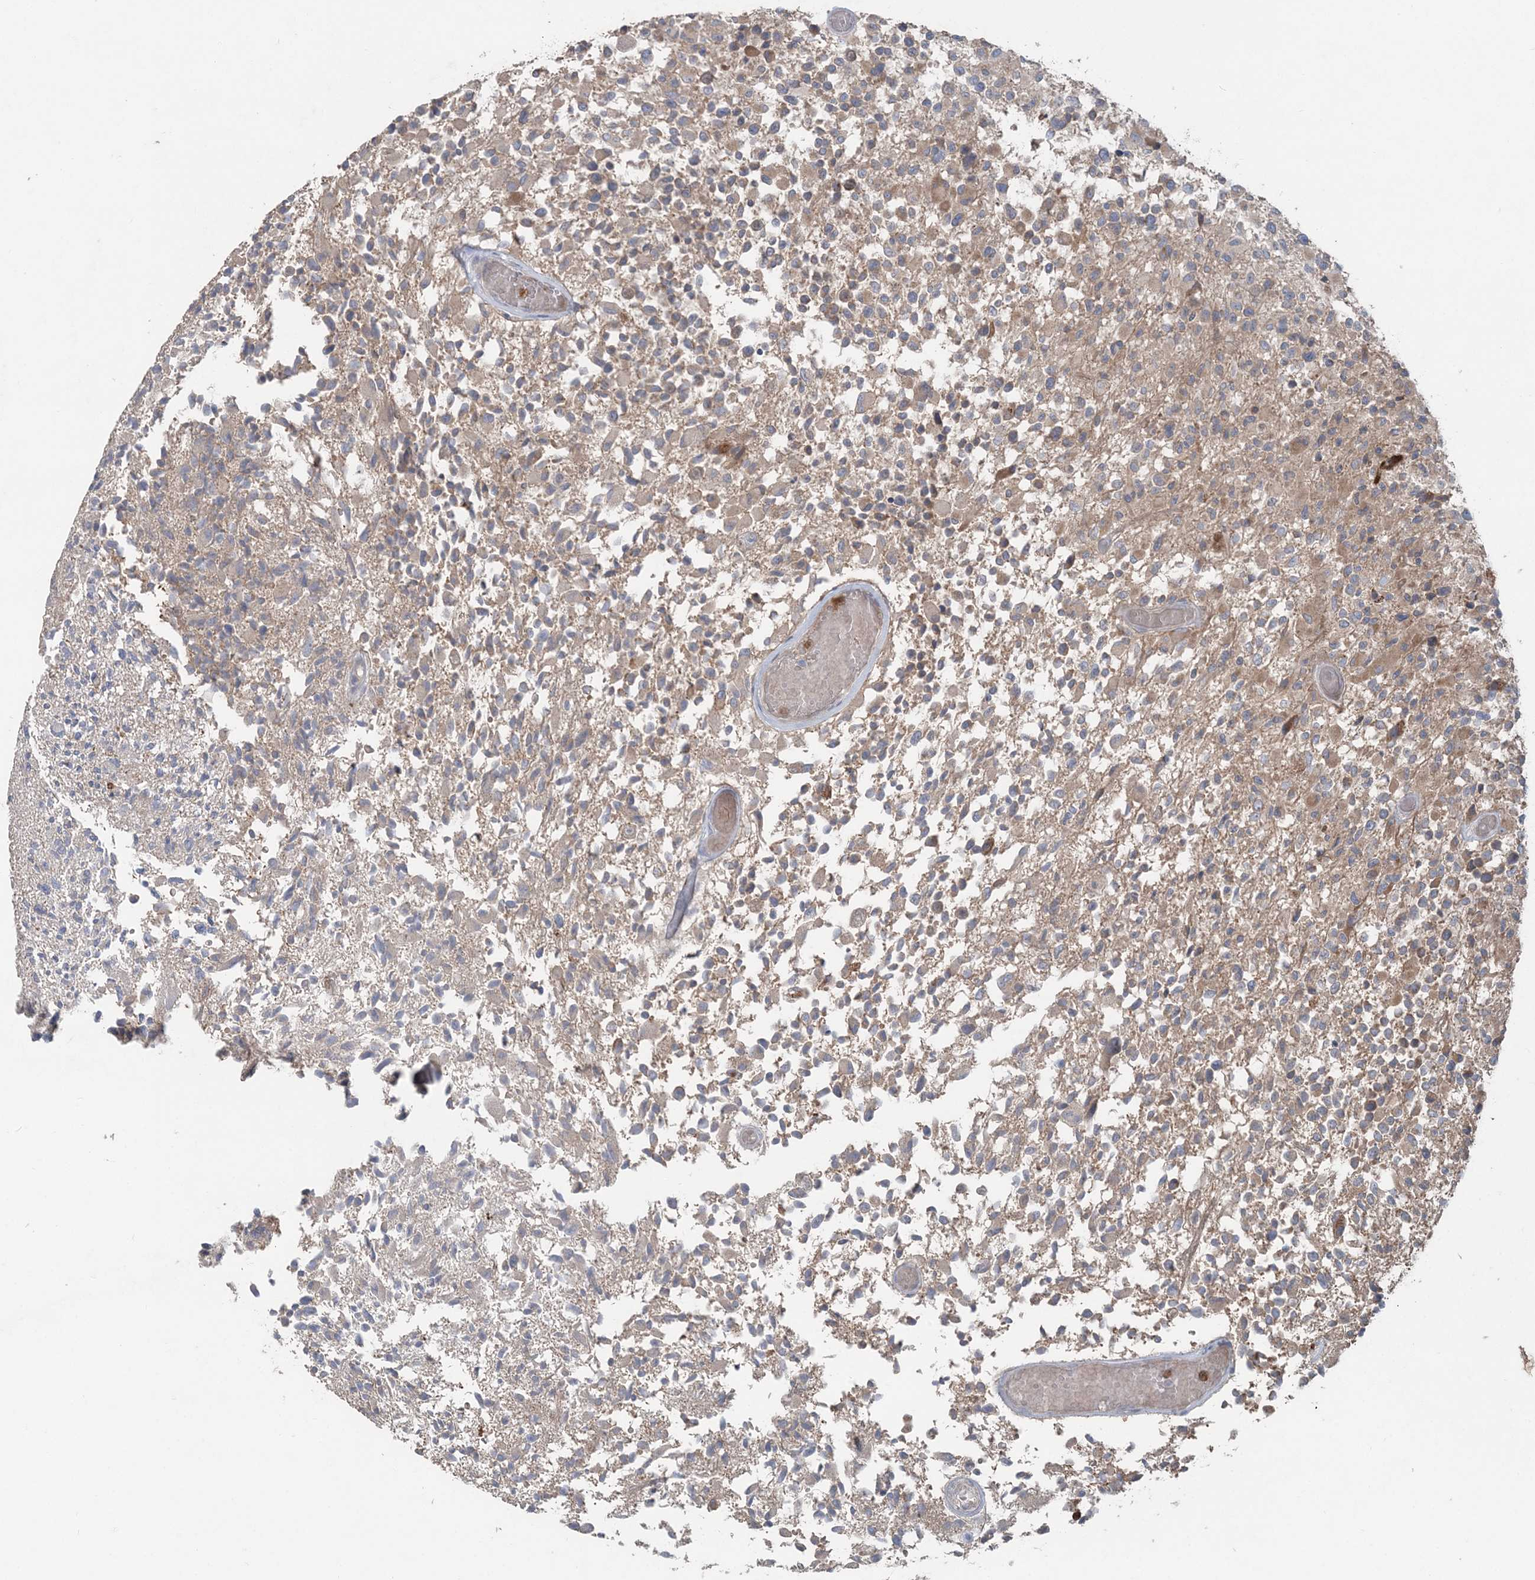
{"staining": {"intensity": "strong", "quantity": "25%-75%", "location": "cytoplasmic/membranous"}, "tissue": "glioma", "cell_type": "Tumor cells", "image_type": "cancer", "snomed": [{"axis": "morphology", "description": "Glioma, malignant, High grade"}, {"axis": "morphology", "description": "Glioblastoma, NOS"}, {"axis": "topography", "description": "Brain"}], "caption": "Immunohistochemical staining of glioblastoma demonstrates high levels of strong cytoplasmic/membranous staining in approximately 25%-75% of tumor cells.", "gene": "LRPPRC", "patient": {"sex": "male", "age": 60}}